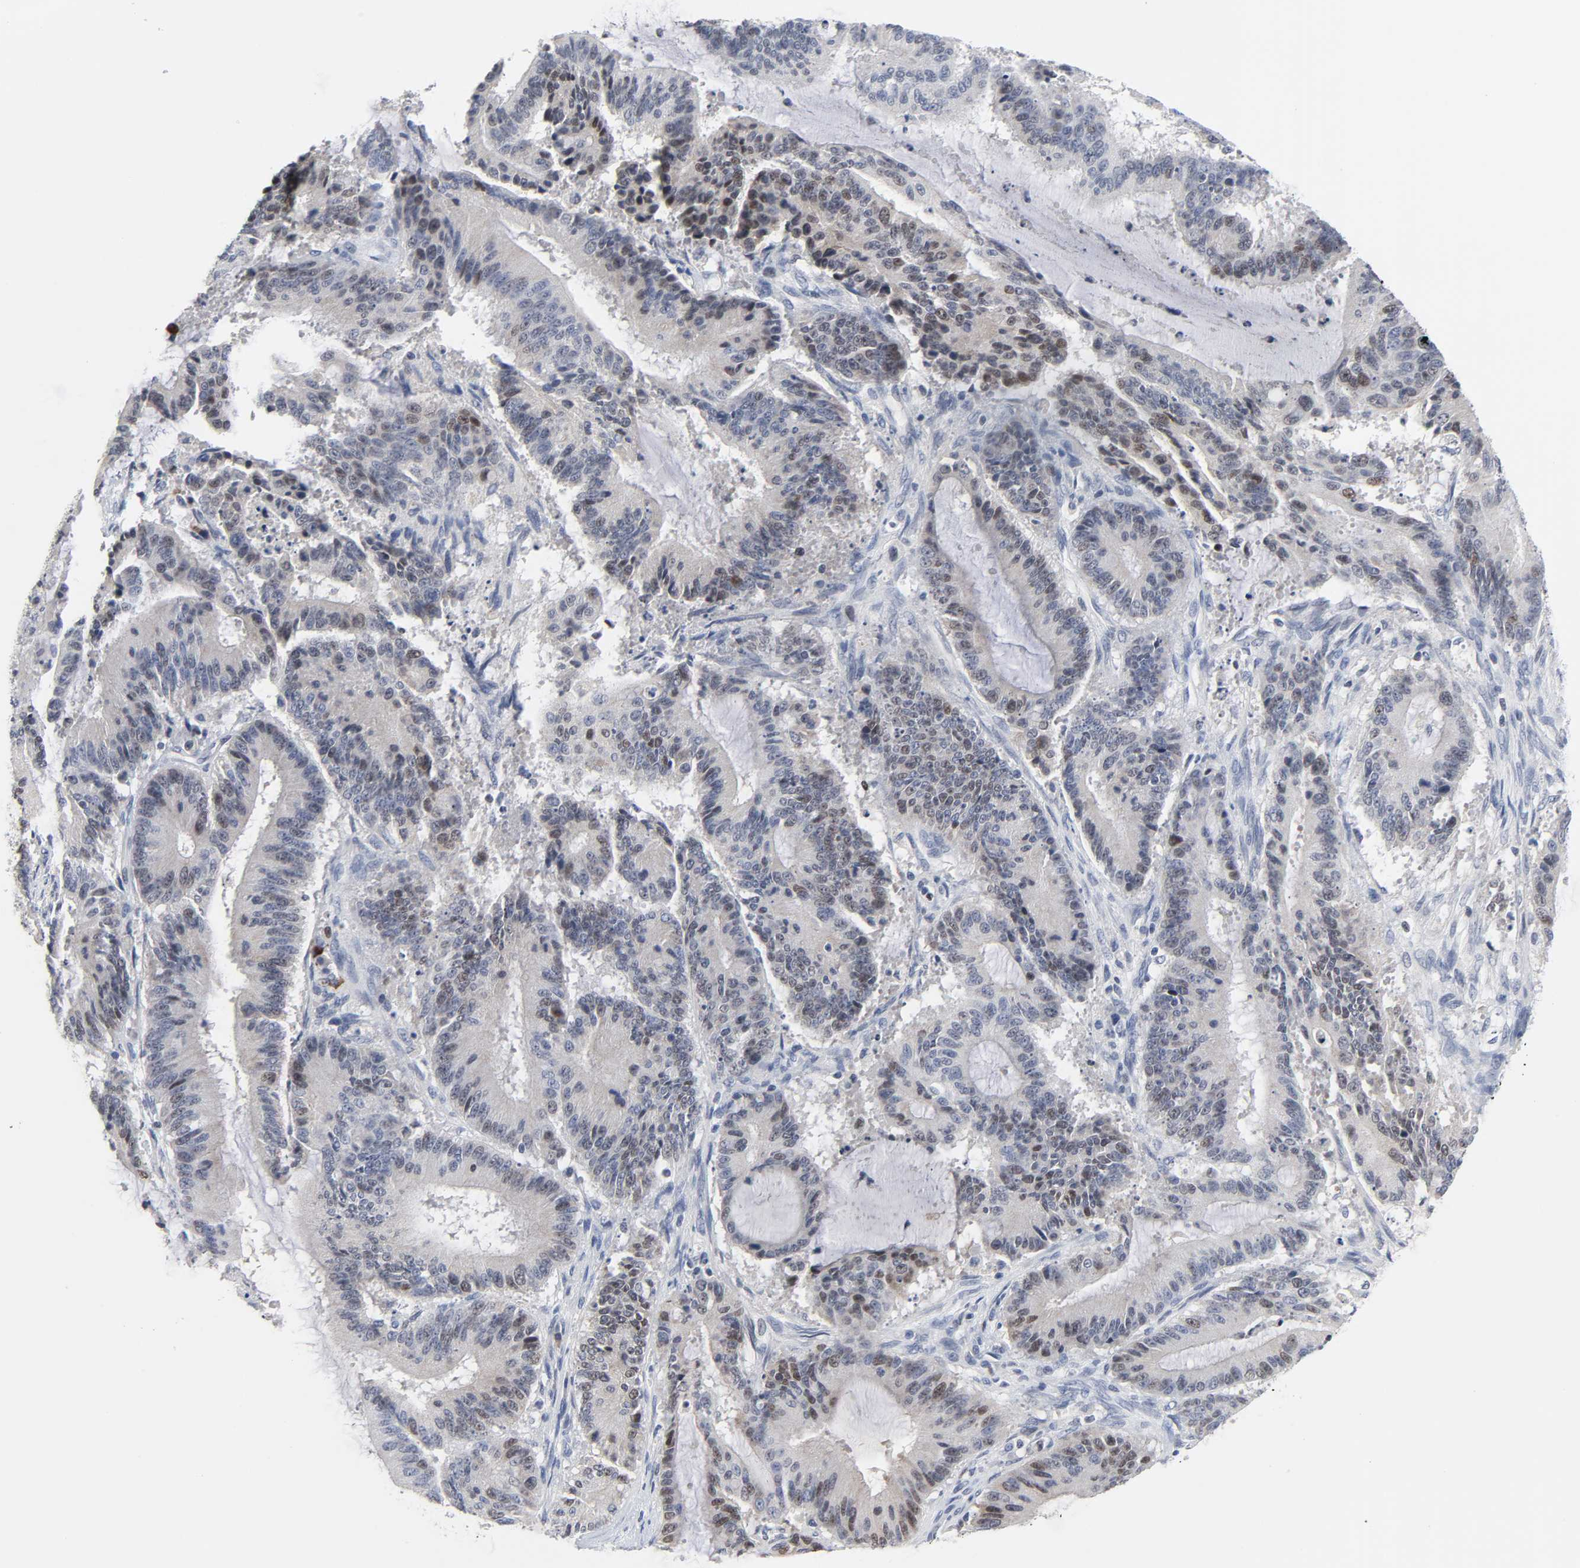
{"staining": {"intensity": "weak", "quantity": "25%-75%", "location": "nuclear"}, "tissue": "liver cancer", "cell_type": "Tumor cells", "image_type": "cancer", "snomed": [{"axis": "morphology", "description": "Cholangiocarcinoma"}, {"axis": "topography", "description": "Liver"}], "caption": "Liver cancer (cholangiocarcinoma) stained with immunohistochemistry (IHC) exhibits weak nuclear positivity in about 25%-75% of tumor cells.", "gene": "WEE1", "patient": {"sex": "female", "age": 73}}